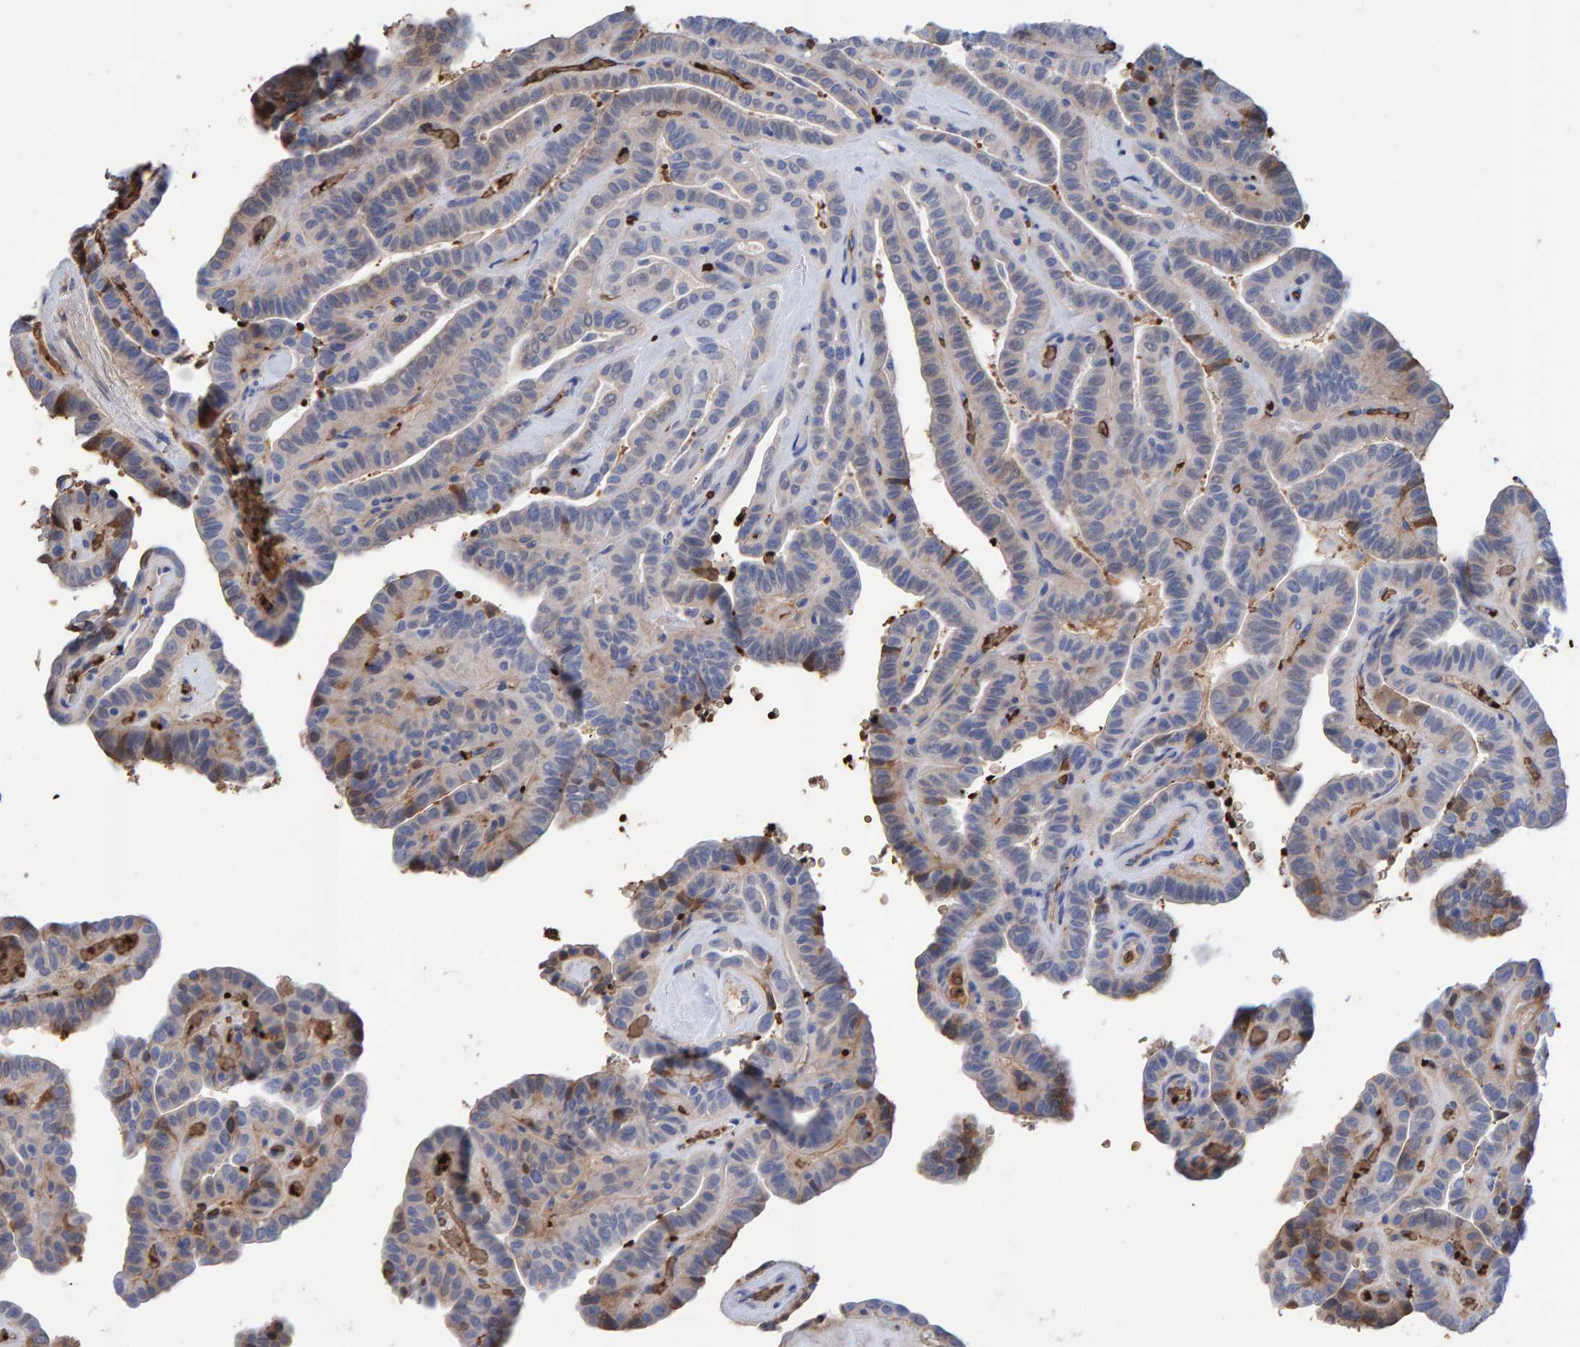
{"staining": {"intensity": "weak", "quantity": ">75%", "location": "cytoplasmic/membranous"}, "tissue": "thyroid cancer", "cell_type": "Tumor cells", "image_type": "cancer", "snomed": [{"axis": "morphology", "description": "Papillary adenocarcinoma, NOS"}, {"axis": "topography", "description": "Thyroid gland"}], "caption": "A photomicrograph of thyroid cancer stained for a protein displays weak cytoplasmic/membranous brown staining in tumor cells. The staining was performed using DAB to visualize the protein expression in brown, while the nuclei were stained in blue with hematoxylin (Magnification: 20x).", "gene": "VPS9D1", "patient": {"sex": "male", "age": 77}}